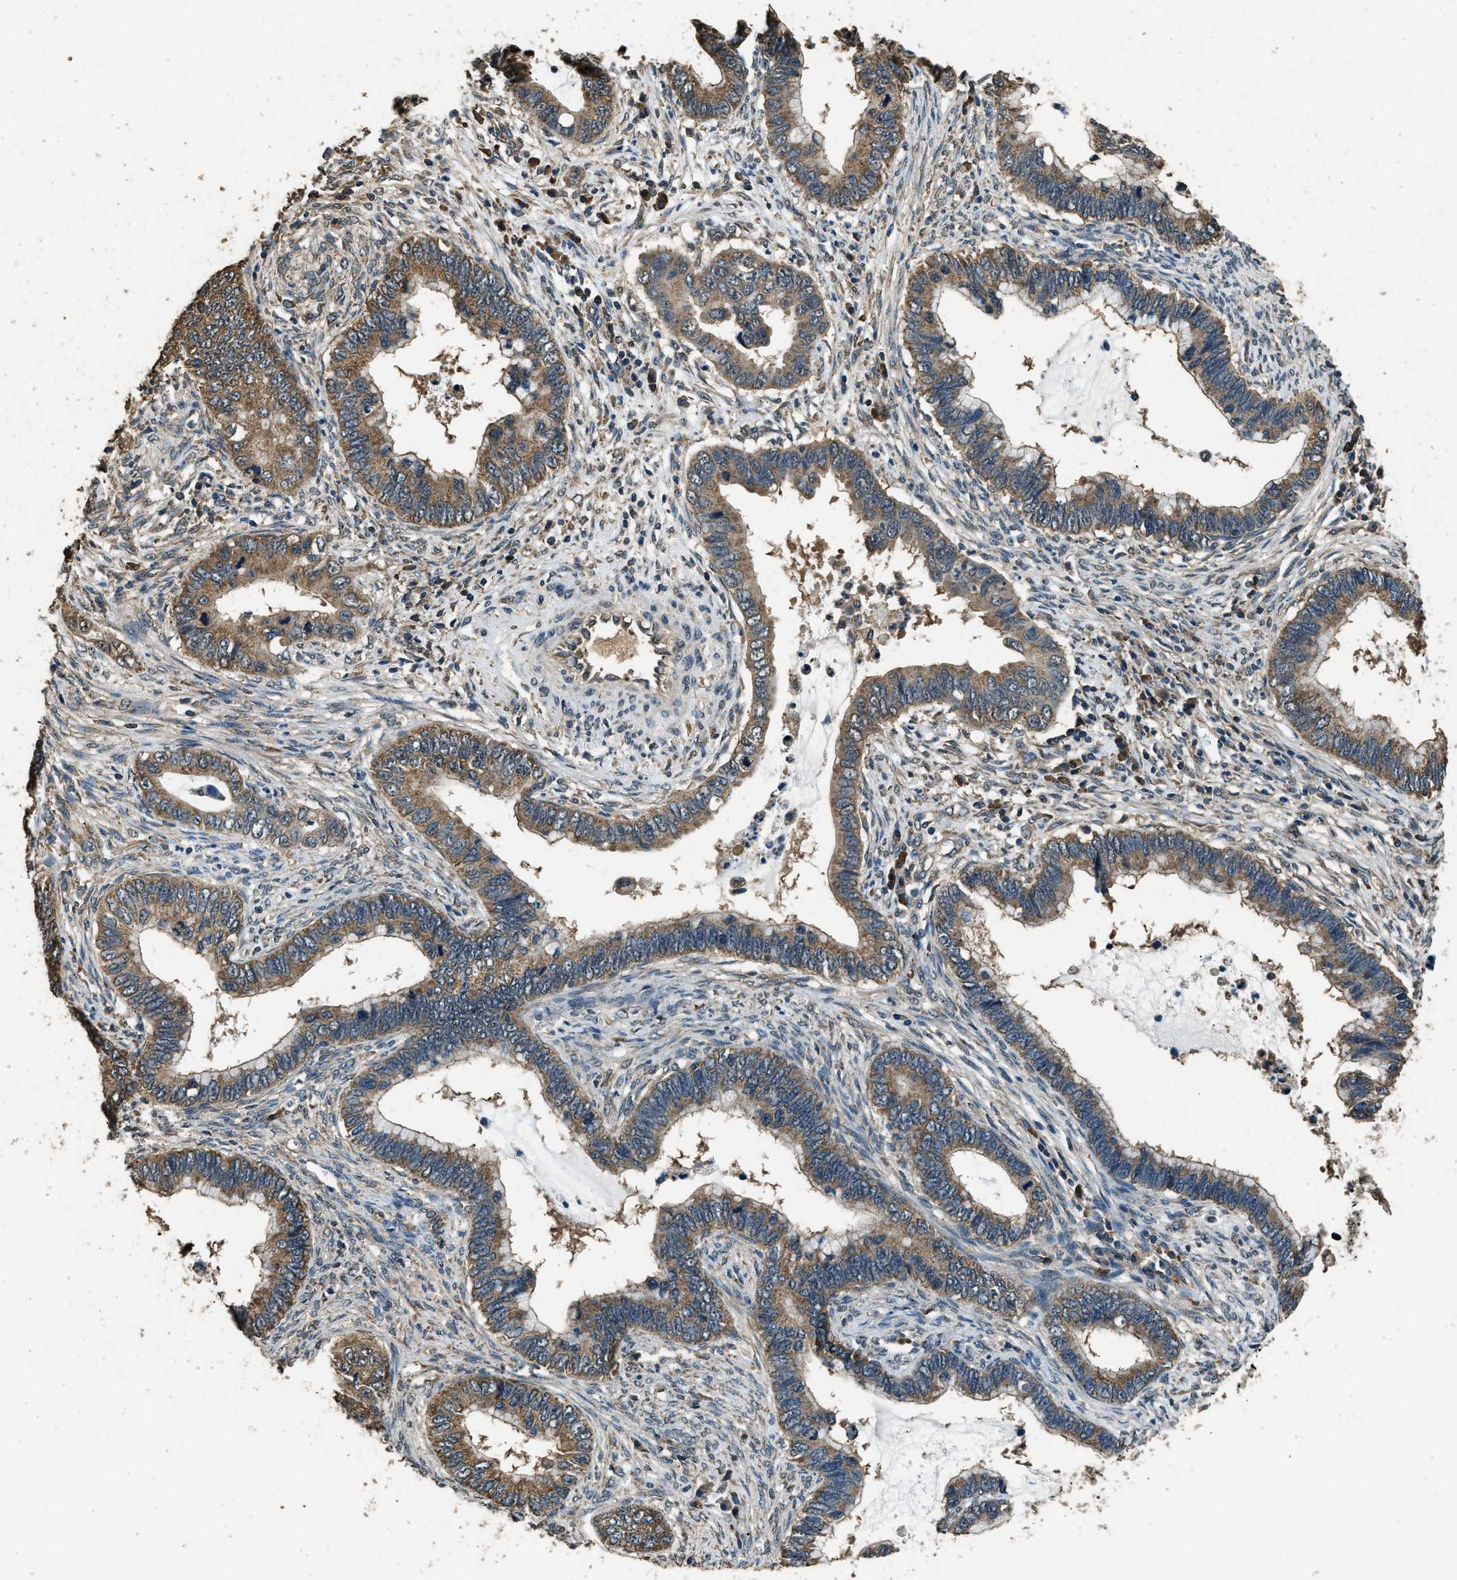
{"staining": {"intensity": "moderate", "quantity": ">75%", "location": "cytoplasmic/membranous"}, "tissue": "cervical cancer", "cell_type": "Tumor cells", "image_type": "cancer", "snomed": [{"axis": "morphology", "description": "Adenocarcinoma, NOS"}, {"axis": "topography", "description": "Cervix"}], "caption": "A micrograph showing moderate cytoplasmic/membranous expression in approximately >75% of tumor cells in cervical cancer (adenocarcinoma), as visualized by brown immunohistochemical staining.", "gene": "SALL3", "patient": {"sex": "female", "age": 44}}